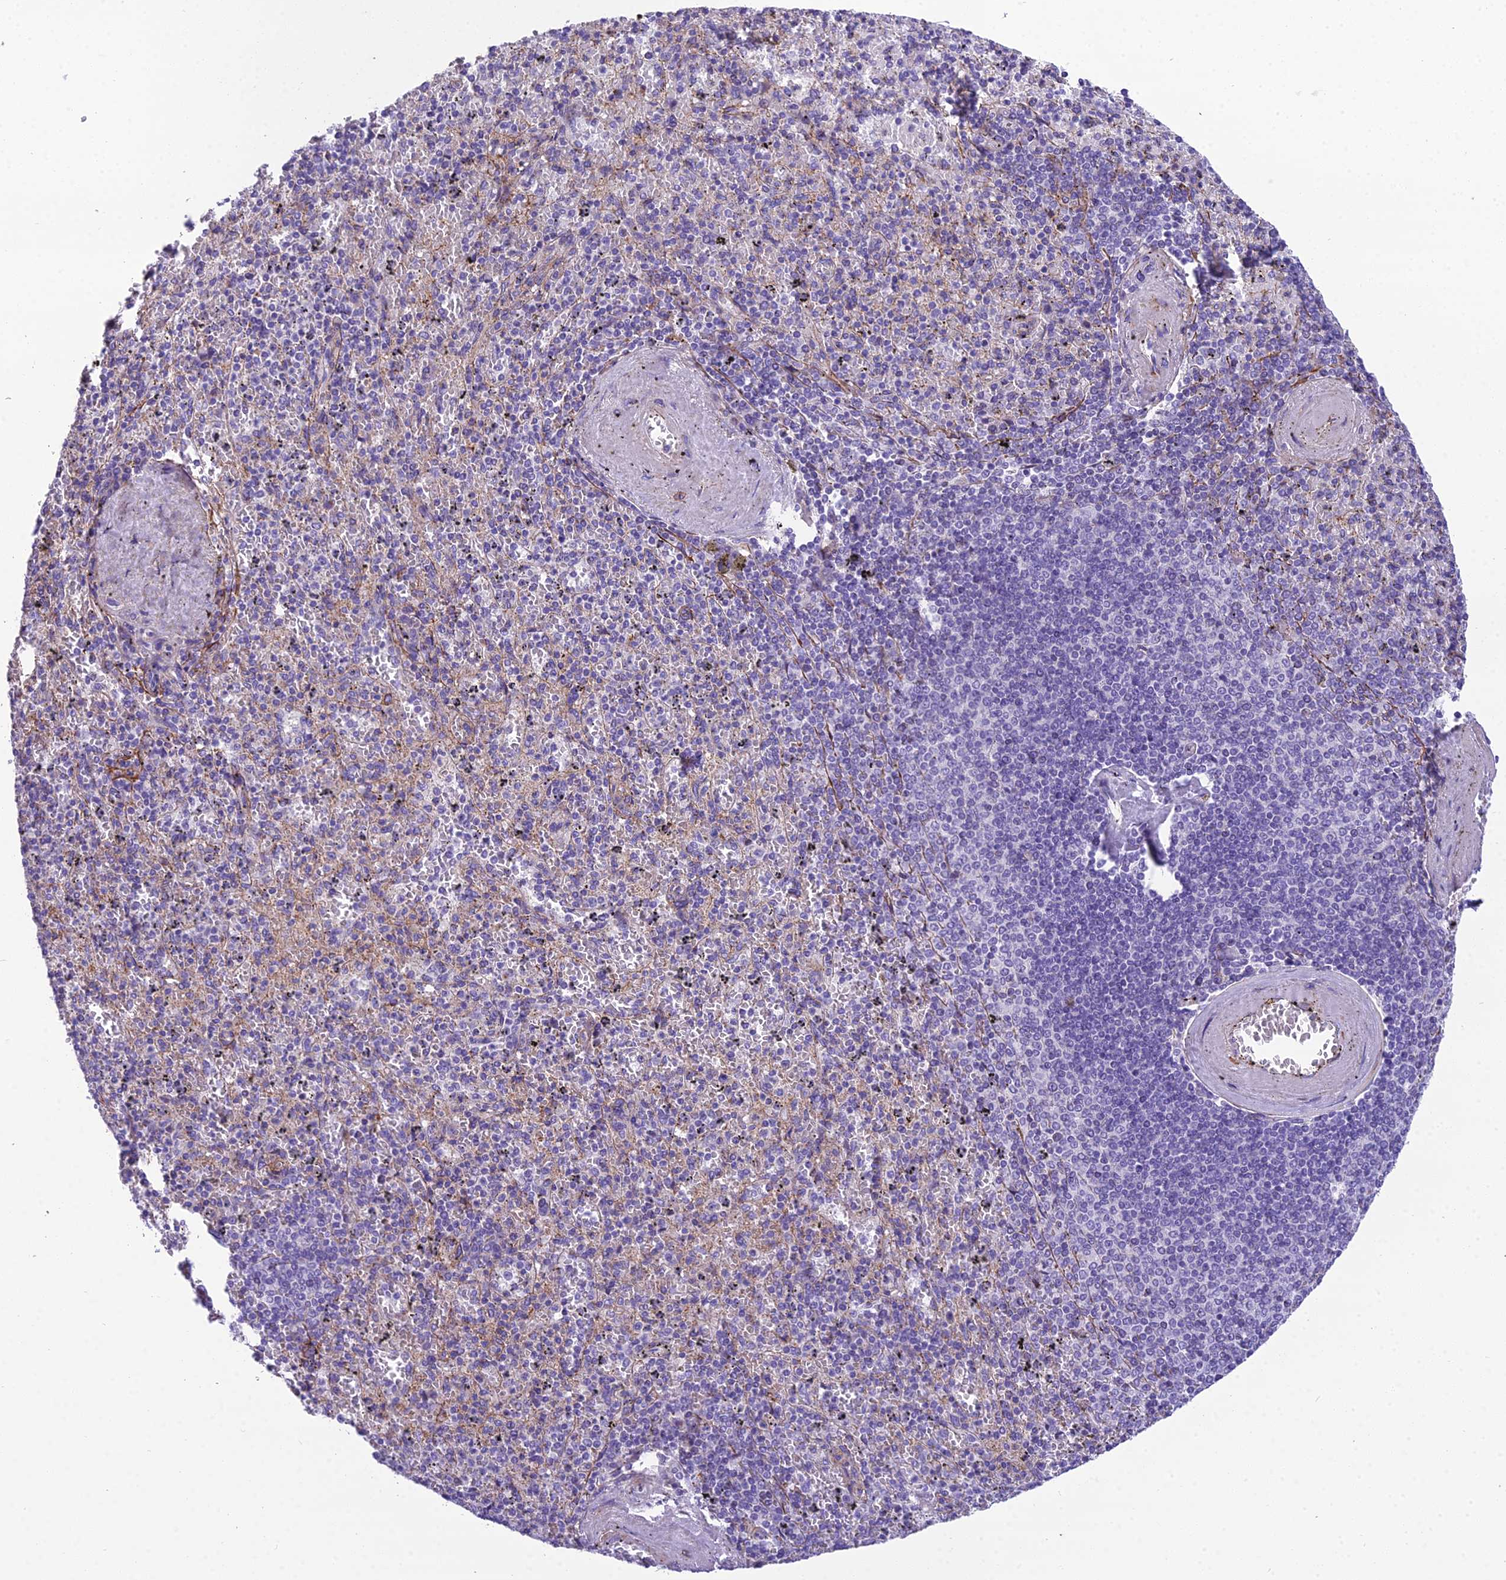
{"staining": {"intensity": "negative", "quantity": "none", "location": "none"}, "tissue": "spleen", "cell_type": "Cells in red pulp", "image_type": "normal", "snomed": [{"axis": "morphology", "description": "Normal tissue, NOS"}, {"axis": "topography", "description": "Spleen"}], "caption": "This is a micrograph of immunohistochemistry (IHC) staining of benign spleen, which shows no staining in cells in red pulp.", "gene": "GFRA1", "patient": {"sex": "male", "age": 82}}